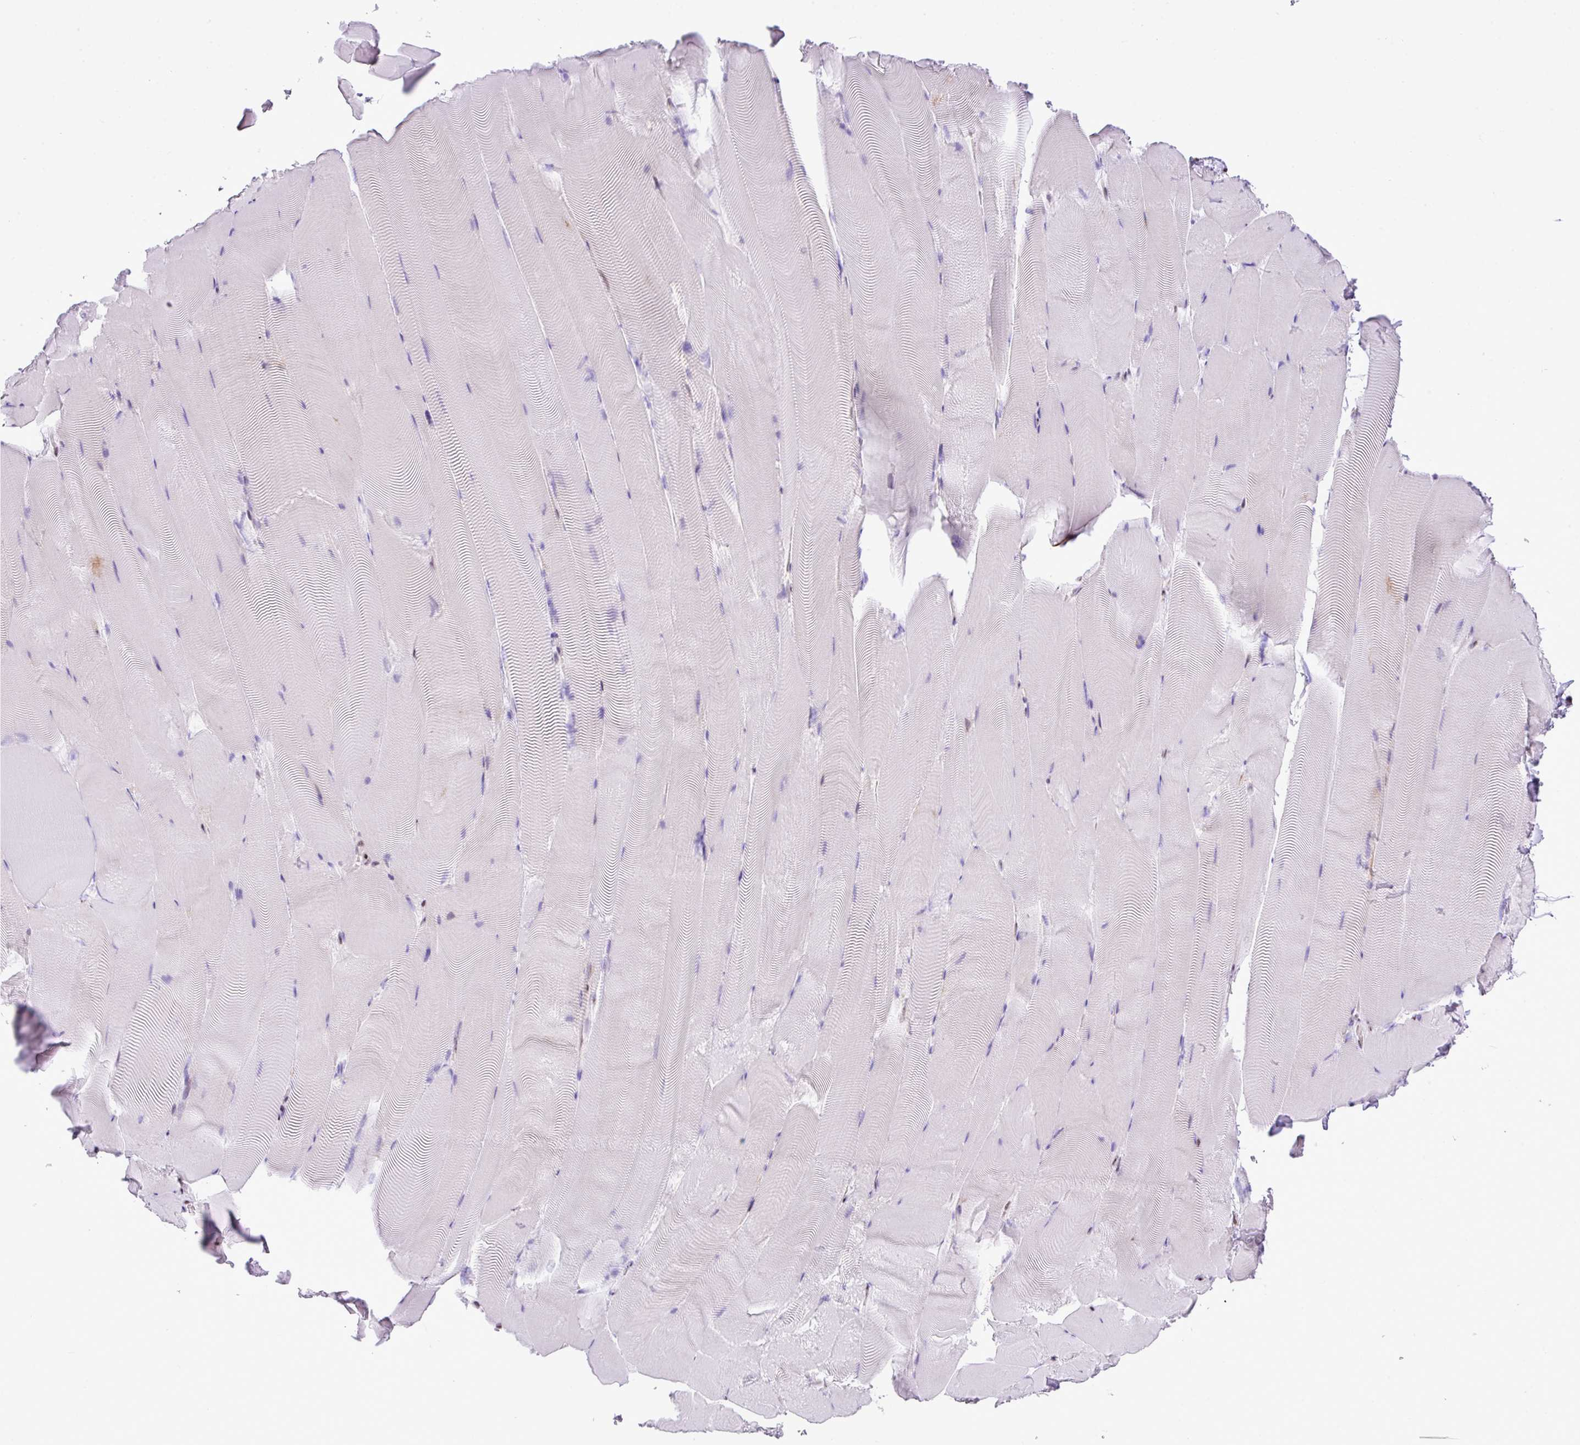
{"staining": {"intensity": "moderate", "quantity": "25%-75%", "location": "nuclear"}, "tissue": "skeletal muscle", "cell_type": "Myocytes", "image_type": "normal", "snomed": [{"axis": "morphology", "description": "Normal tissue, NOS"}, {"axis": "topography", "description": "Skeletal muscle"}], "caption": "IHC histopathology image of normal human skeletal muscle stained for a protein (brown), which displays medium levels of moderate nuclear staining in approximately 25%-75% of myocytes.", "gene": "RARG", "patient": {"sex": "female", "age": 64}}